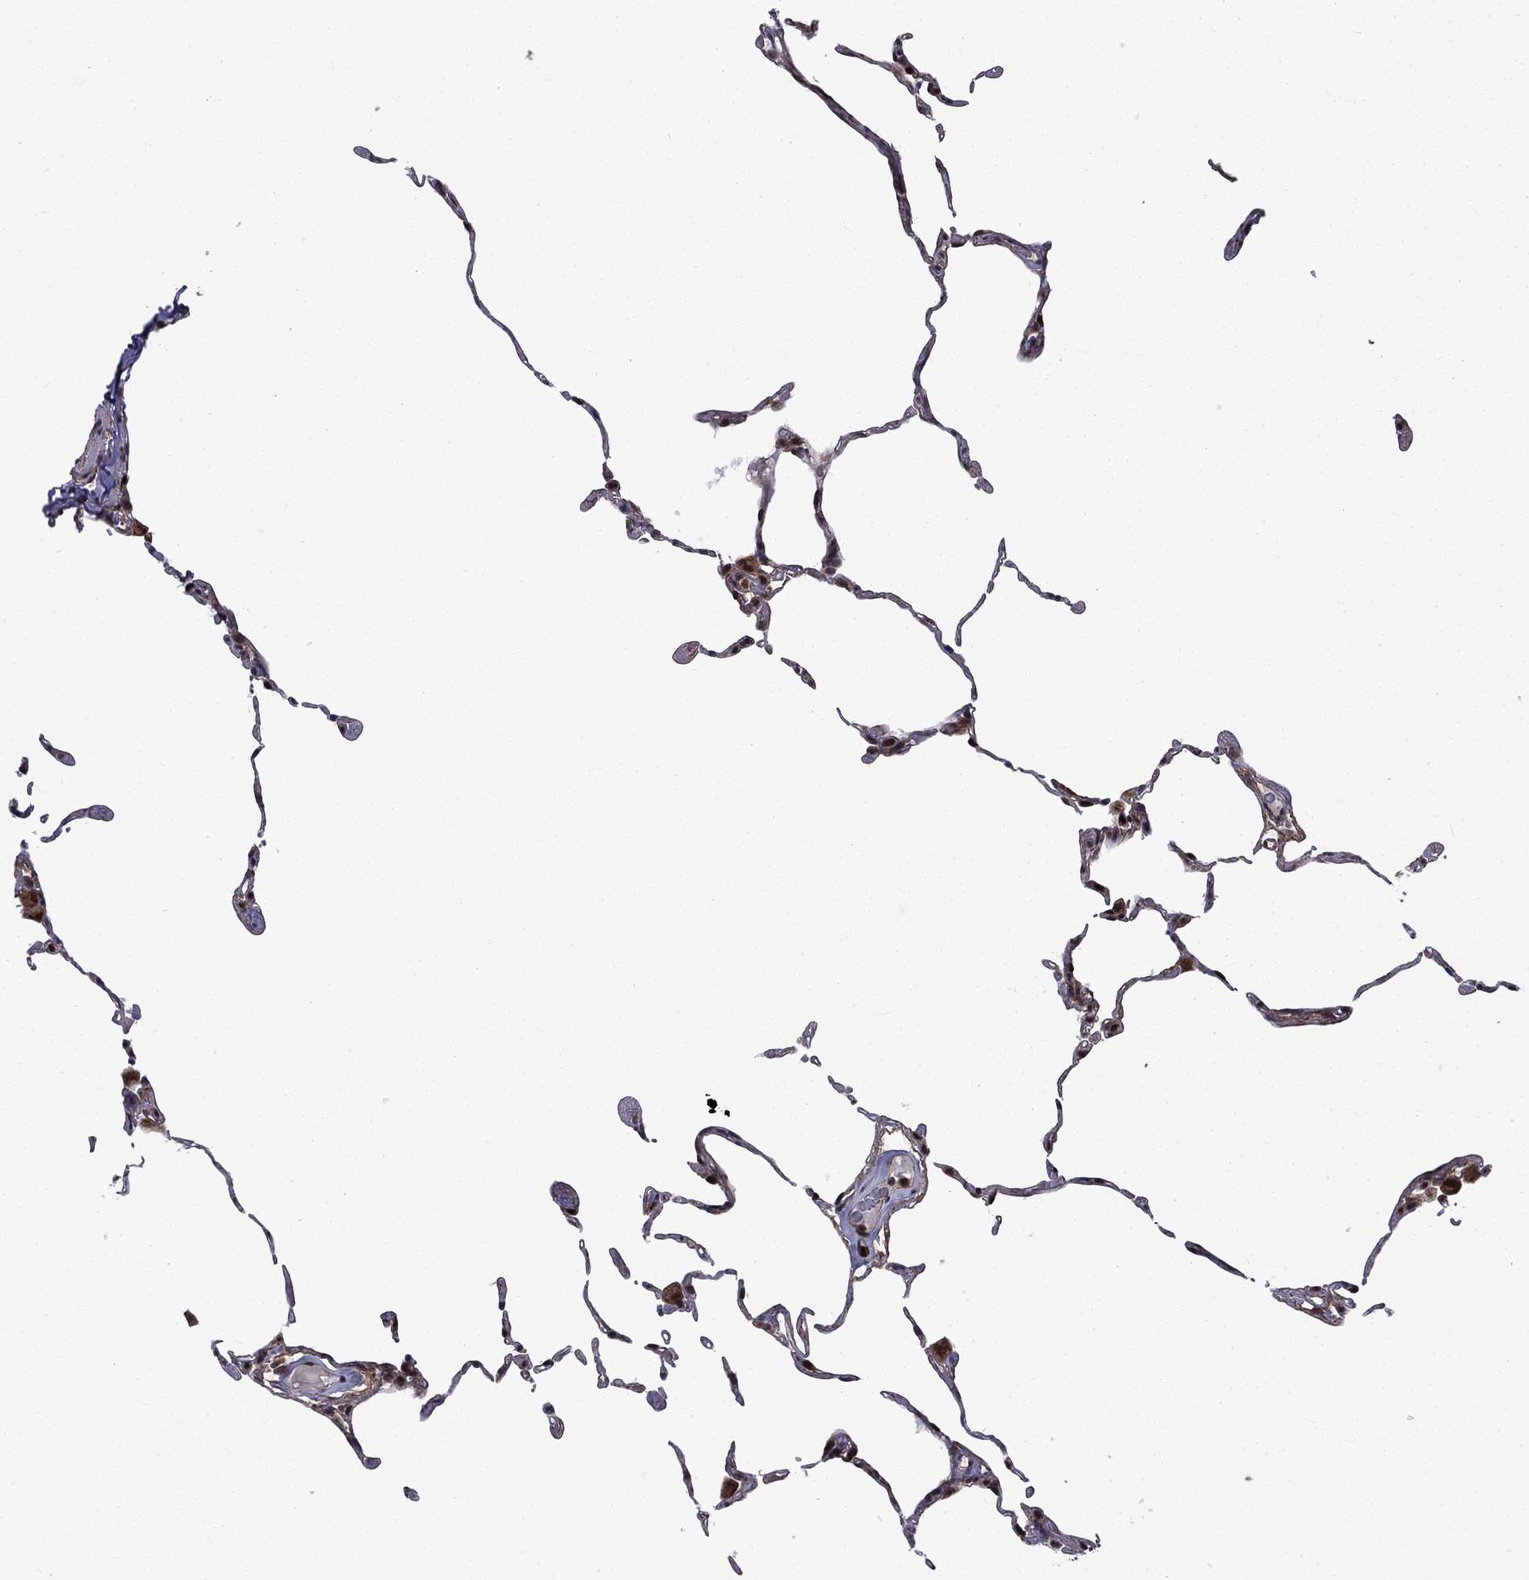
{"staining": {"intensity": "moderate", "quantity": "25%-75%", "location": "nuclear"}, "tissue": "lung", "cell_type": "Alveolar cells", "image_type": "normal", "snomed": [{"axis": "morphology", "description": "Normal tissue, NOS"}, {"axis": "topography", "description": "Lung"}], "caption": "Alveolar cells display medium levels of moderate nuclear positivity in approximately 25%-75% of cells in unremarkable human lung.", "gene": "KPNA3", "patient": {"sex": "female", "age": 57}}